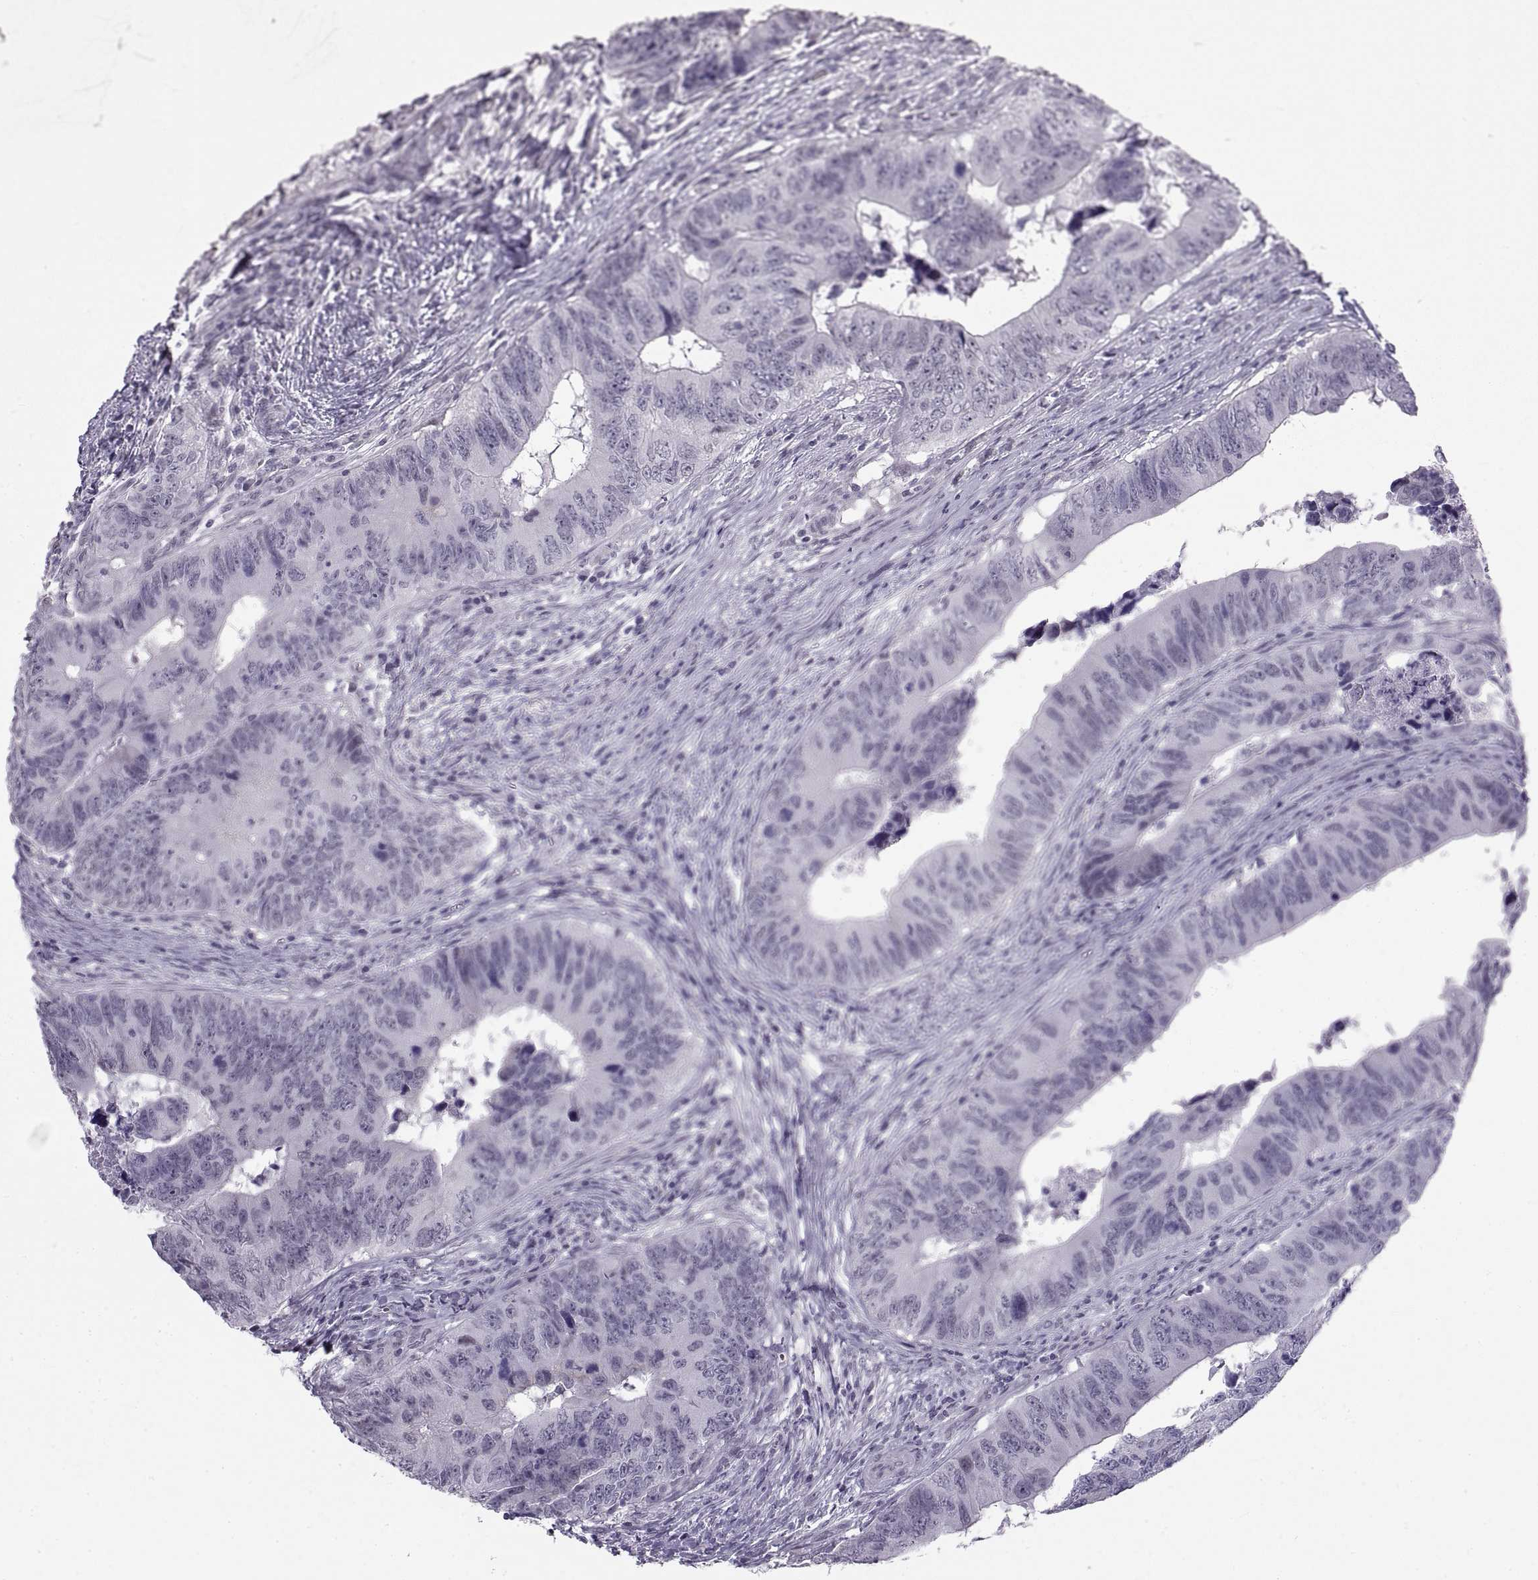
{"staining": {"intensity": "negative", "quantity": "none", "location": "none"}, "tissue": "colorectal cancer", "cell_type": "Tumor cells", "image_type": "cancer", "snomed": [{"axis": "morphology", "description": "Adenocarcinoma, NOS"}, {"axis": "topography", "description": "Colon"}], "caption": "DAB (3,3'-diaminobenzidine) immunohistochemical staining of colorectal adenocarcinoma displays no significant positivity in tumor cells.", "gene": "NANOS3", "patient": {"sex": "female", "age": 82}}